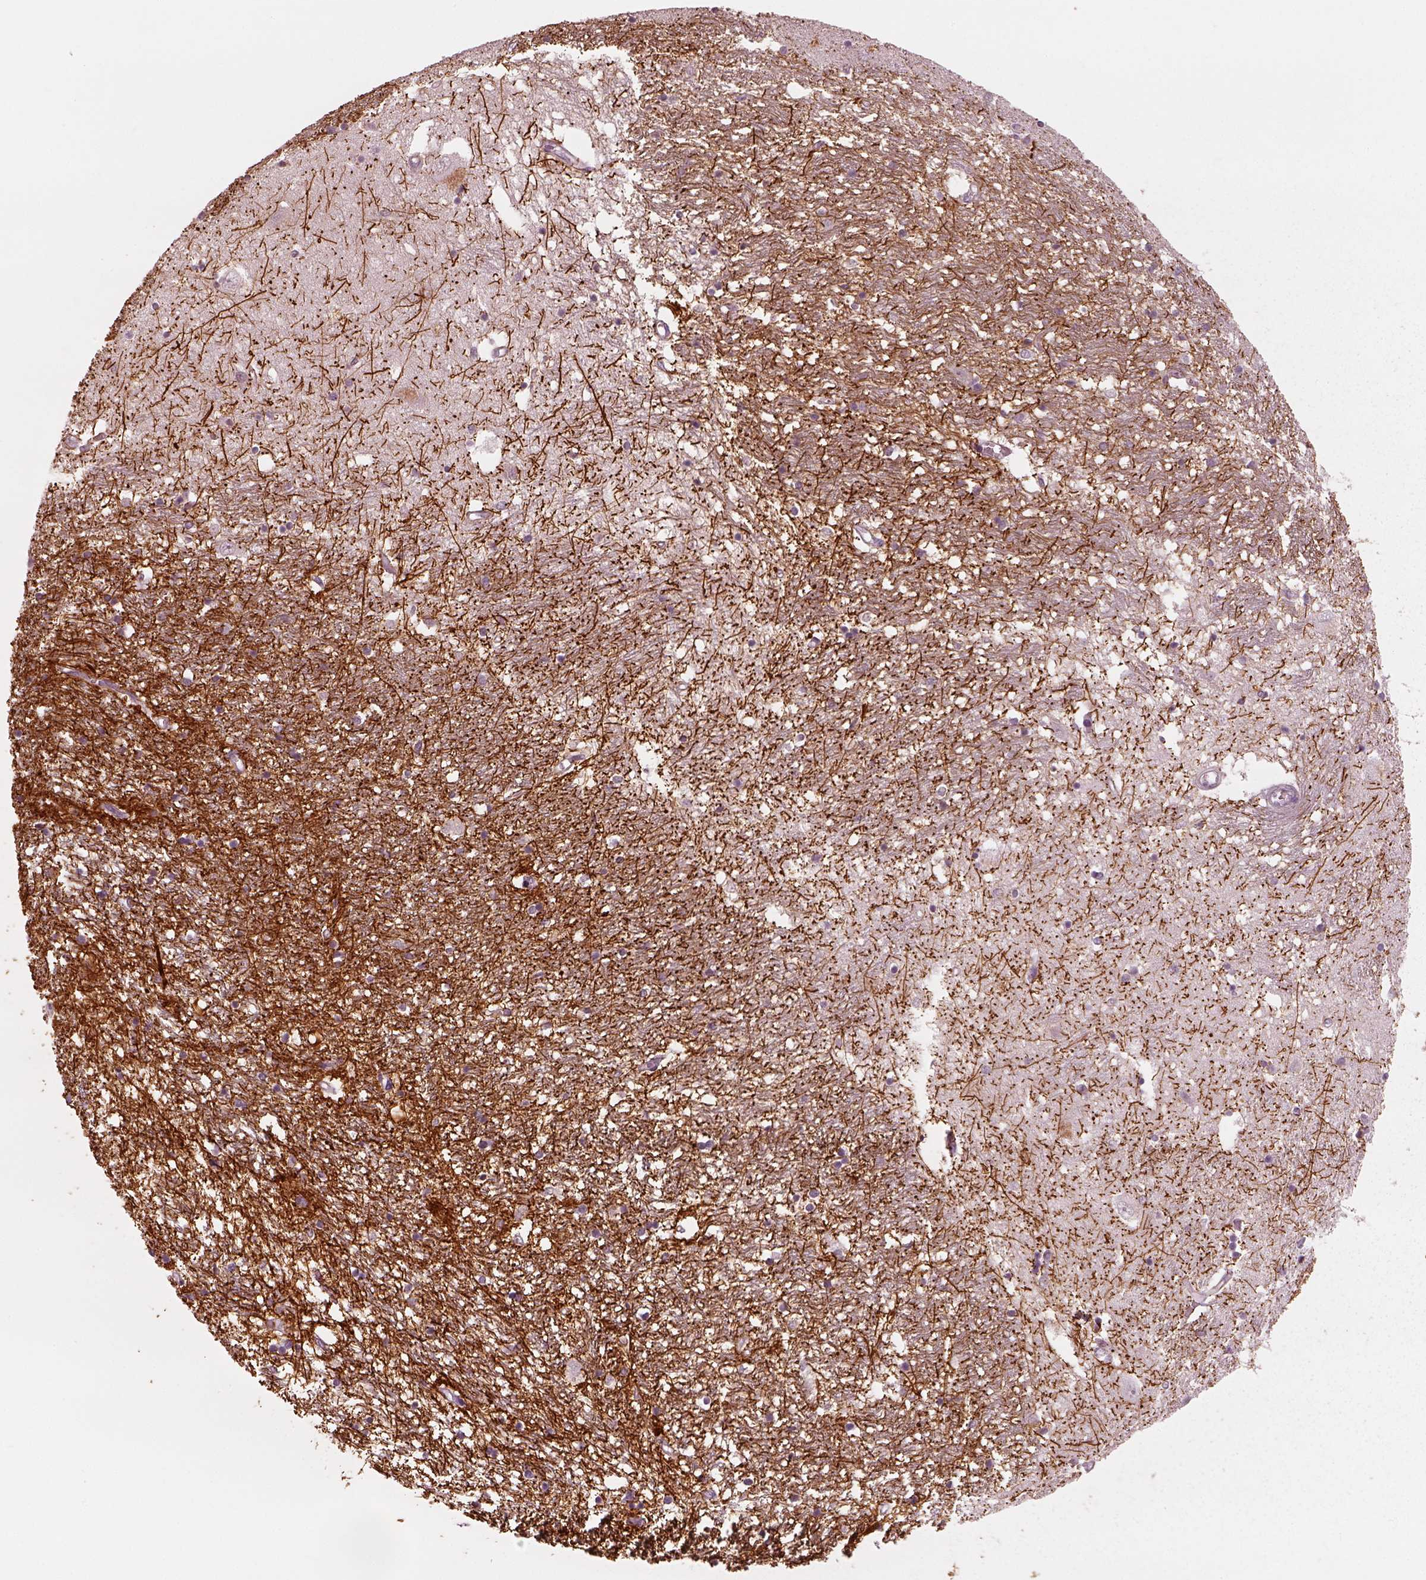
{"staining": {"intensity": "negative", "quantity": "none", "location": "none"}, "tissue": "caudate", "cell_type": "Glial cells", "image_type": "normal", "snomed": [{"axis": "morphology", "description": "Normal tissue, NOS"}, {"axis": "topography", "description": "Lateral ventricle wall"}], "caption": "This image is of unremarkable caudate stained with IHC to label a protein in brown with the nuclei are counter-stained blue. There is no positivity in glial cells.", "gene": "ADRB3", "patient": {"sex": "female", "age": 71}}